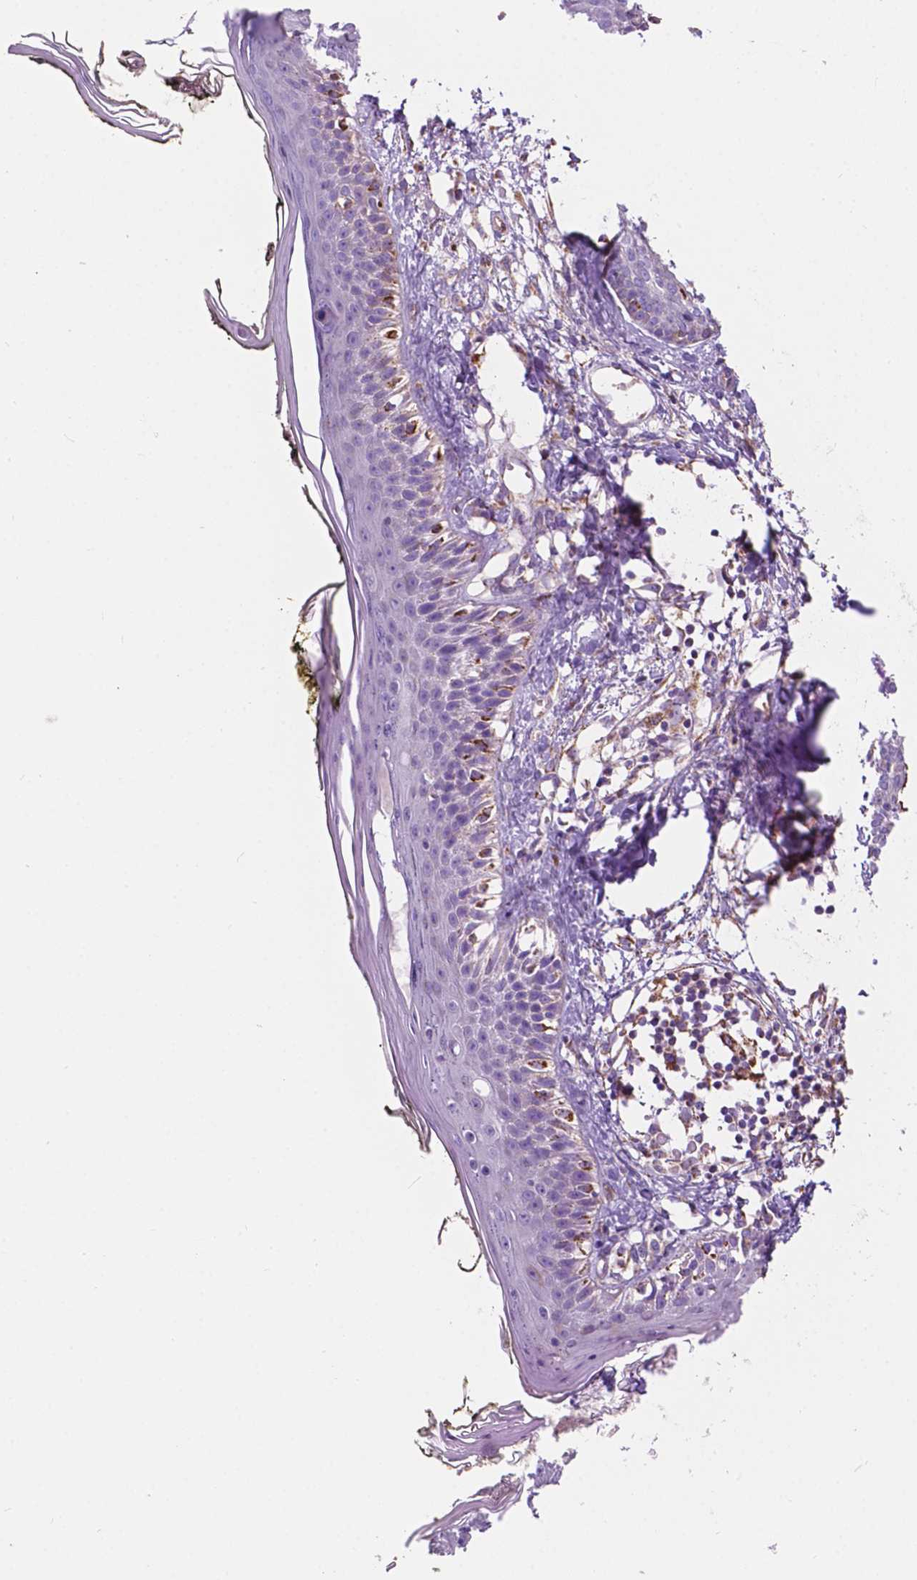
{"staining": {"intensity": "negative", "quantity": "none", "location": "none"}, "tissue": "skin", "cell_type": "Fibroblasts", "image_type": "normal", "snomed": [{"axis": "morphology", "description": "Normal tissue, NOS"}, {"axis": "topography", "description": "Skin"}], "caption": "Benign skin was stained to show a protein in brown. There is no significant staining in fibroblasts.", "gene": "TRPV5", "patient": {"sex": "male", "age": 76}}